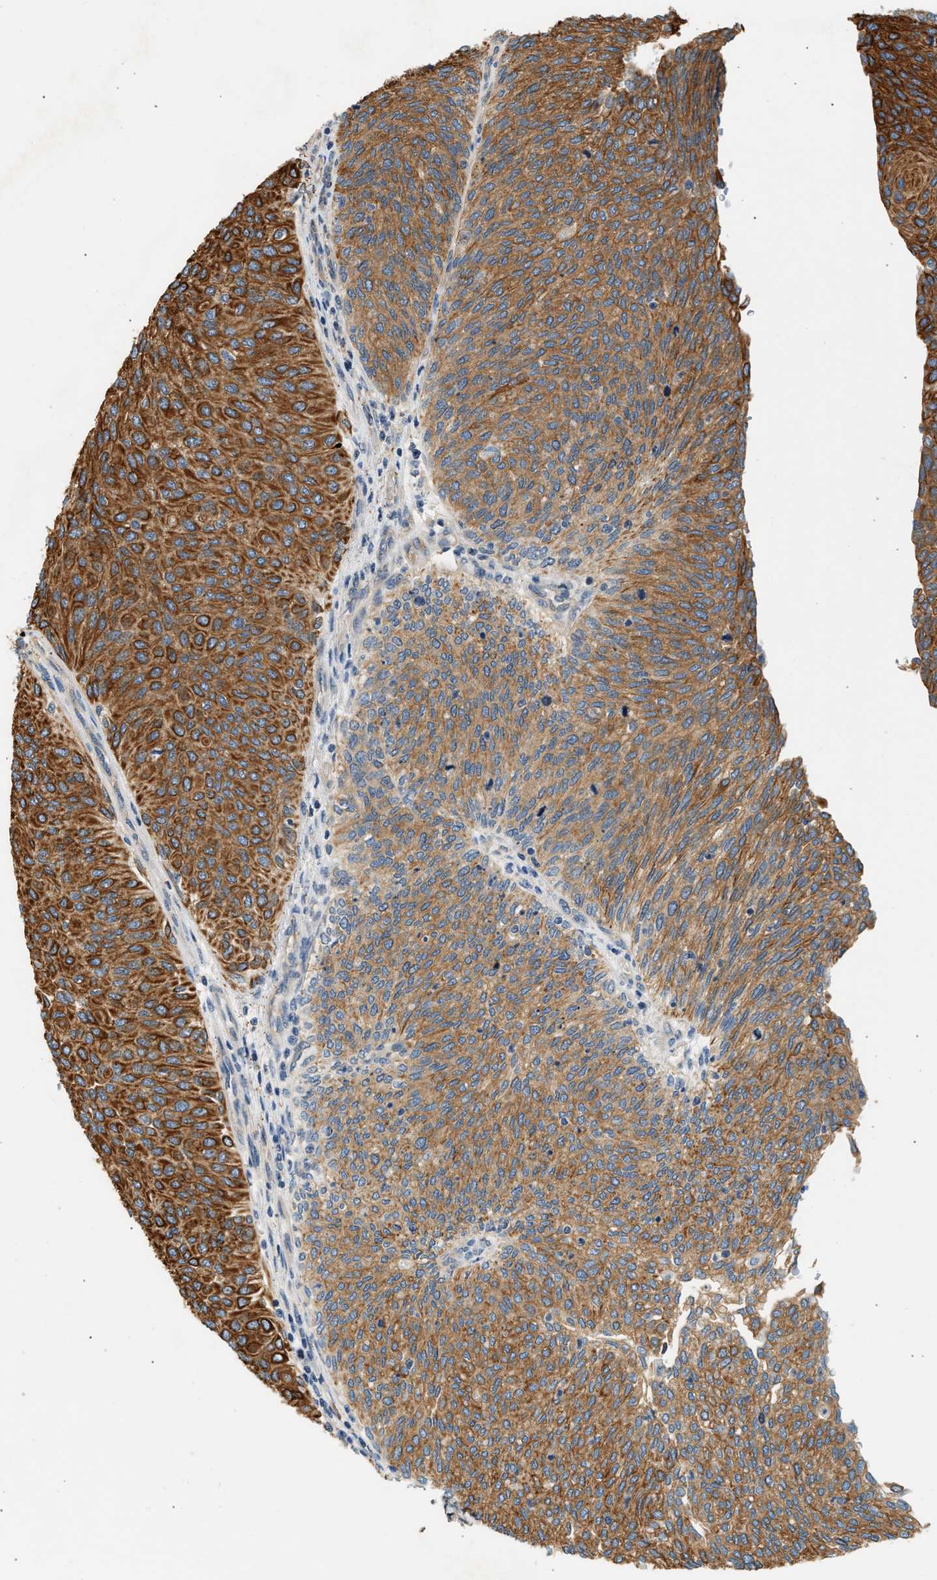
{"staining": {"intensity": "strong", "quantity": ">75%", "location": "cytoplasmic/membranous"}, "tissue": "urothelial cancer", "cell_type": "Tumor cells", "image_type": "cancer", "snomed": [{"axis": "morphology", "description": "Urothelial carcinoma, Low grade"}, {"axis": "topography", "description": "Urinary bladder"}], "caption": "Urothelial cancer stained with a brown dye reveals strong cytoplasmic/membranous positive expression in about >75% of tumor cells.", "gene": "WDR31", "patient": {"sex": "female", "age": 79}}